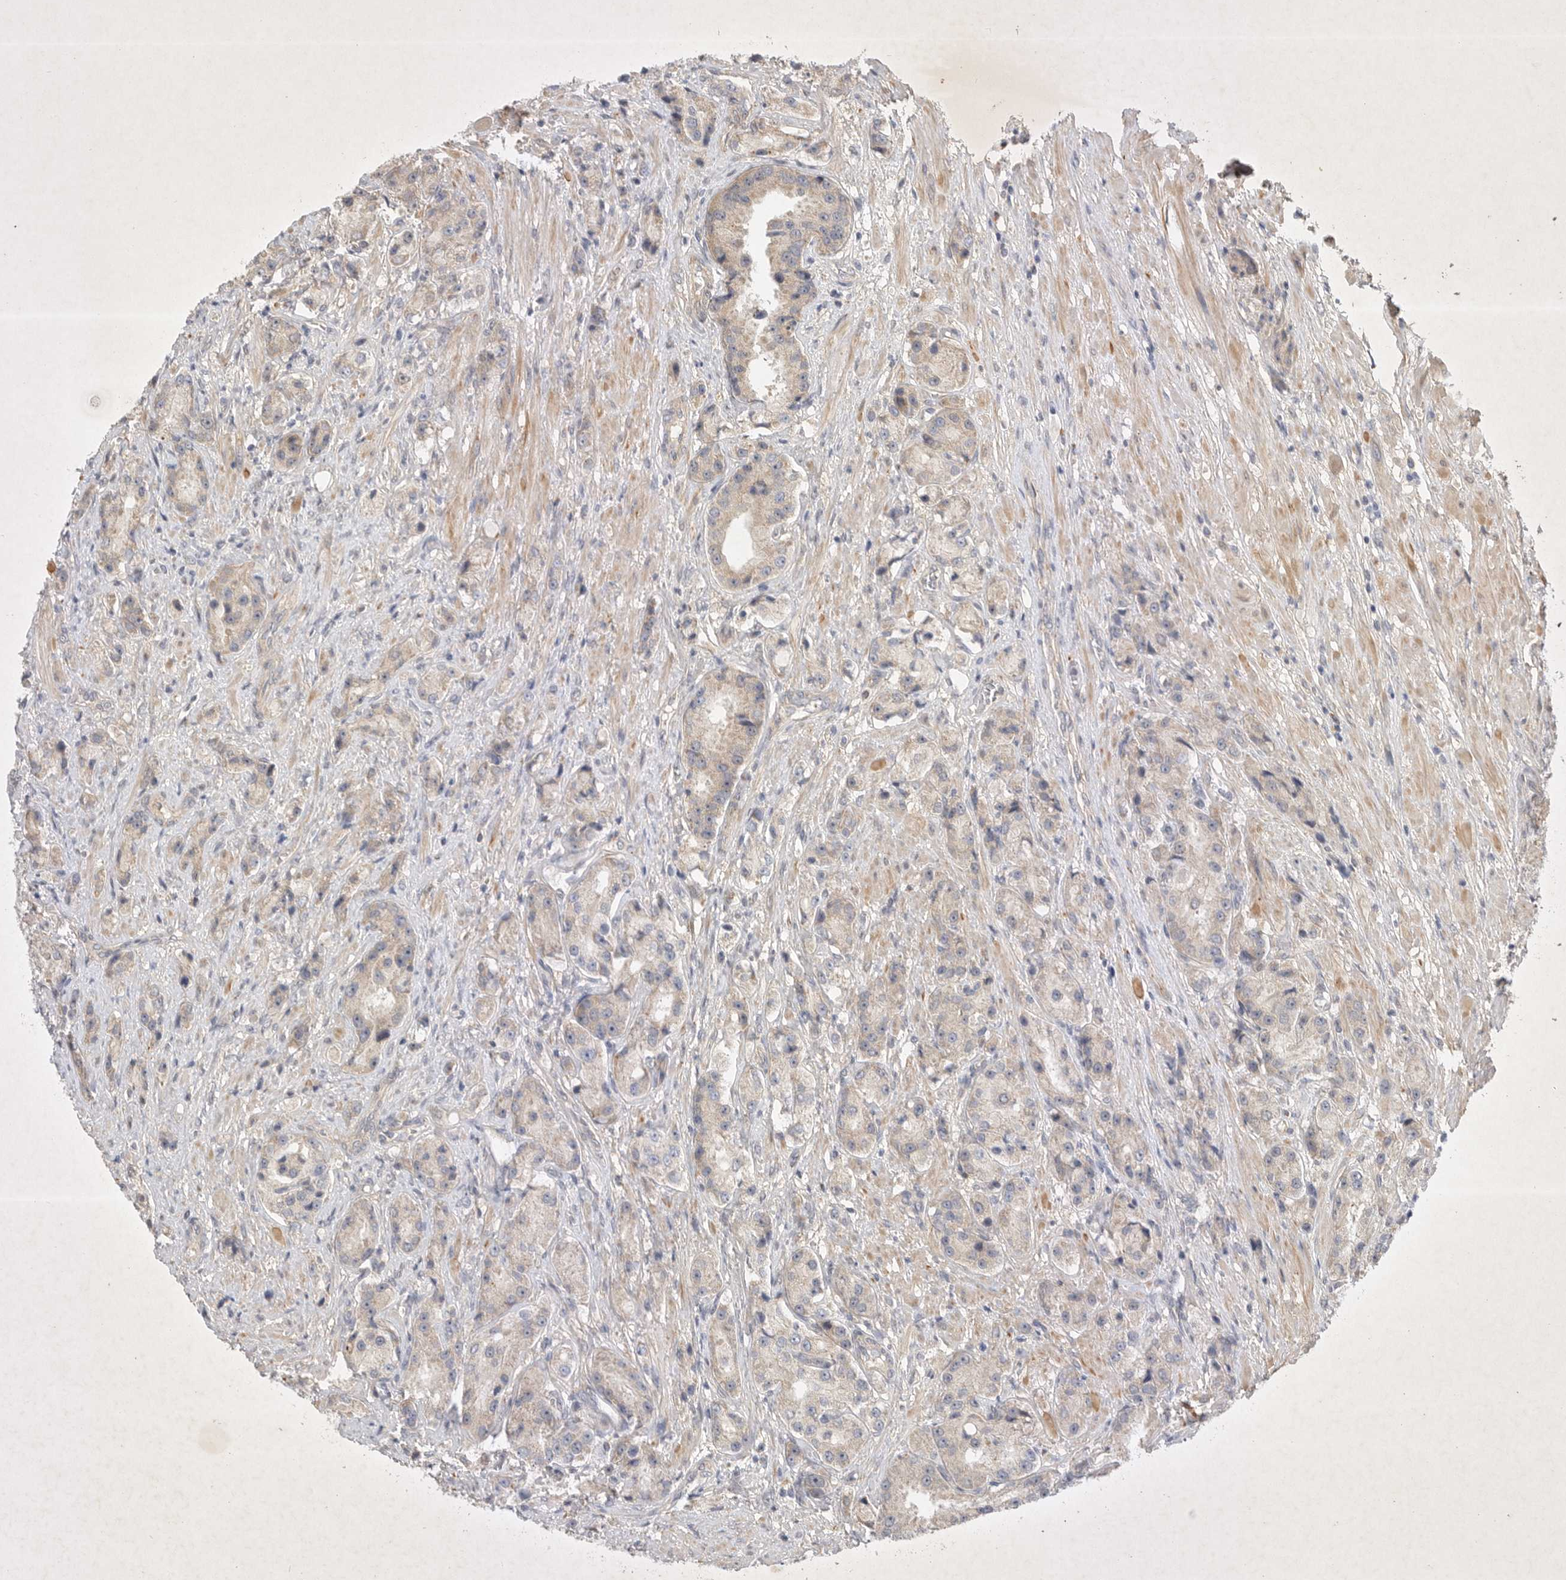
{"staining": {"intensity": "weak", "quantity": "<25%", "location": "cytoplasmic/membranous"}, "tissue": "prostate cancer", "cell_type": "Tumor cells", "image_type": "cancer", "snomed": [{"axis": "morphology", "description": "Adenocarcinoma, High grade"}, {"axis": "topography", "description": "Prostate"}], "caption": "This is an immunohistochemistry image of human adenocarcinoma (high-grade) (prostate). There is no expression in tumor cells.", "gene": "PTPDC1", "patient": {"sex": "male", "age": 60}}